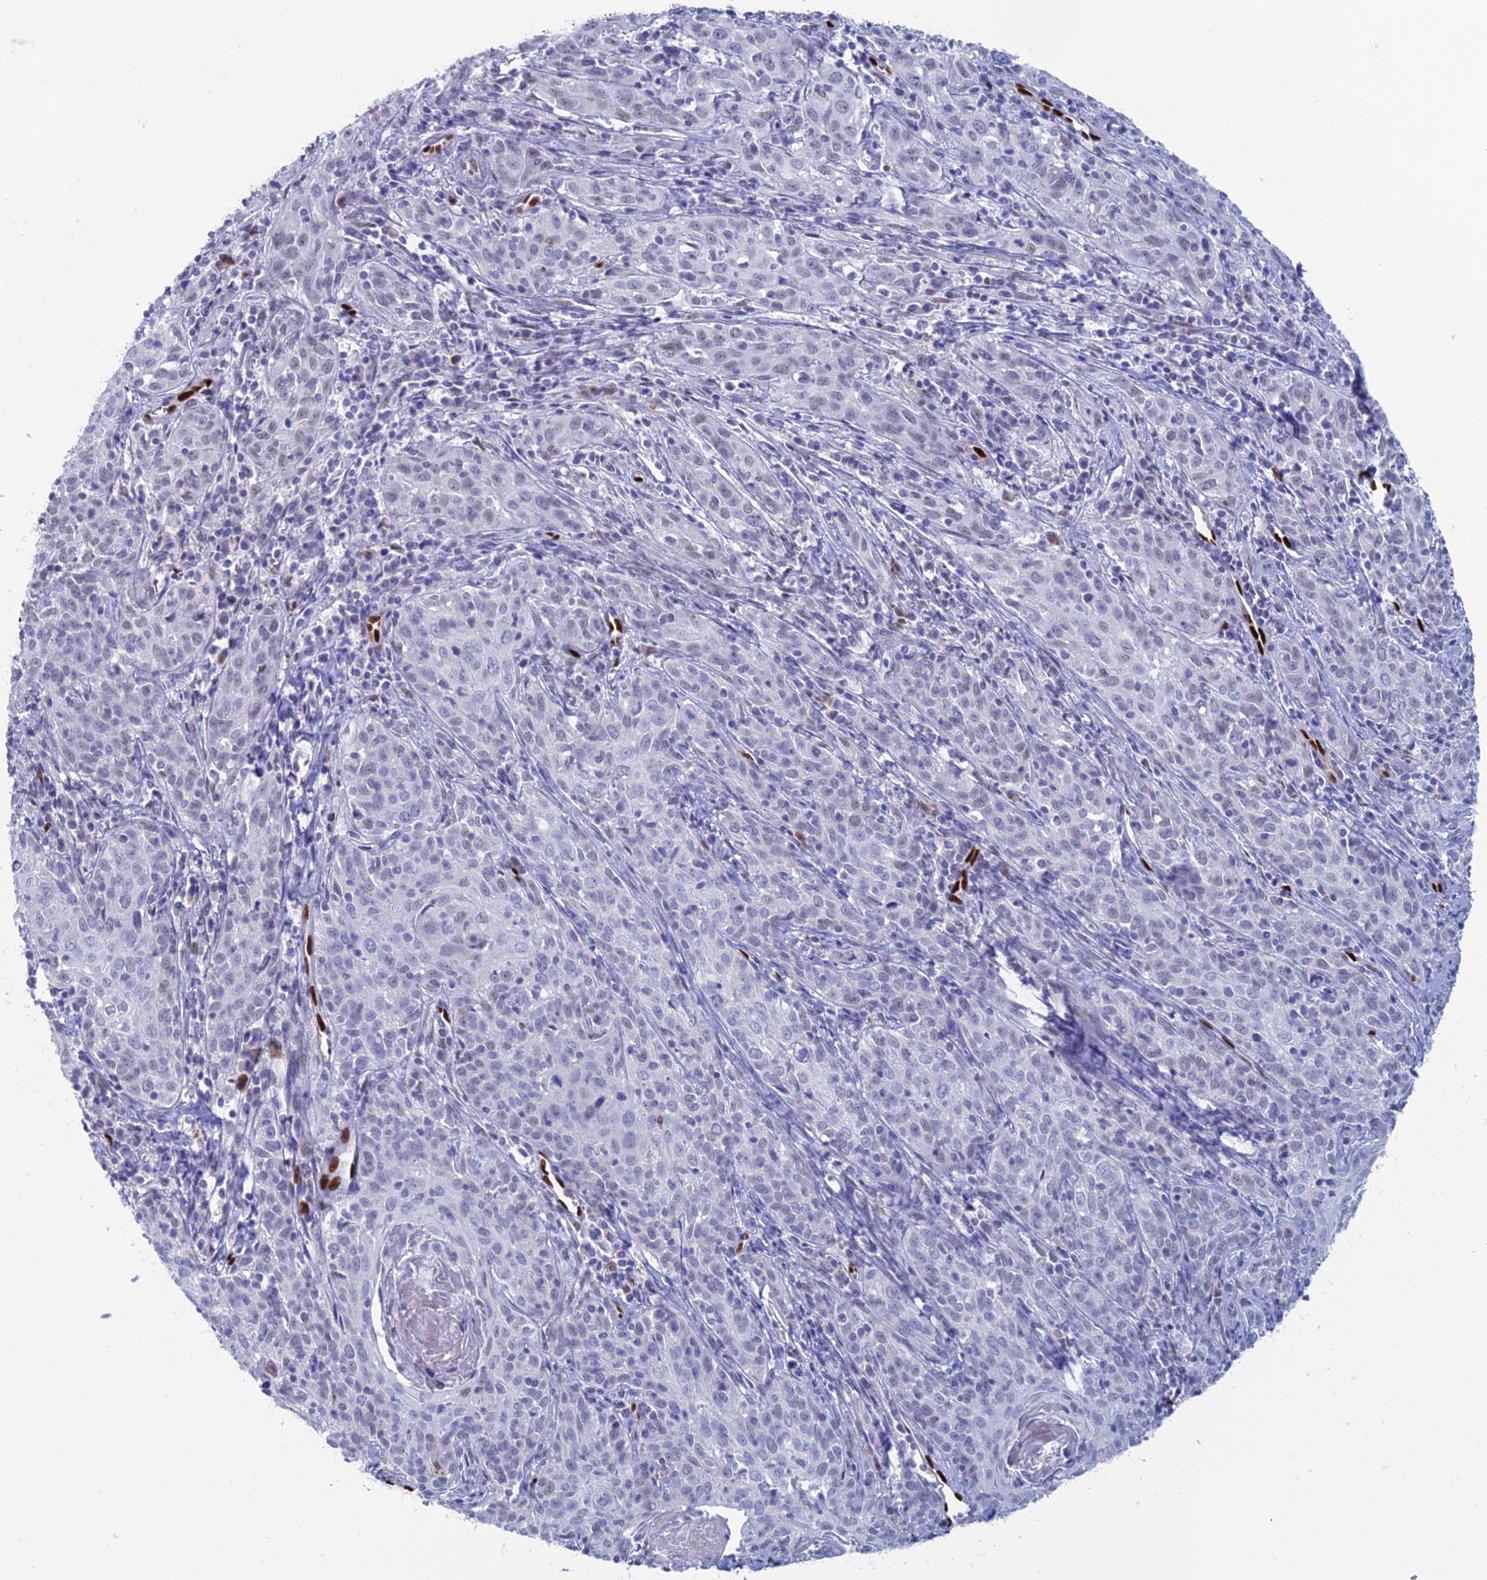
{"staining": {"intensity": "negative", "quantity": "none", "location": "none"}, "tissue": "cervical cancer", "cell_type": "Tumor cells", "image_type": "cancer", "snomed": [{"axis": "morphology", "description": "Squamous cell carcinoma, NOS"}, {"axis": "topography", "description": "Cervix"}], "caption": "There is no significant staining in tumor cells of squamous cell carcinoma (cervical).", "gene": "NOL4L", "patient": {"sex": "female", "age": 57}}